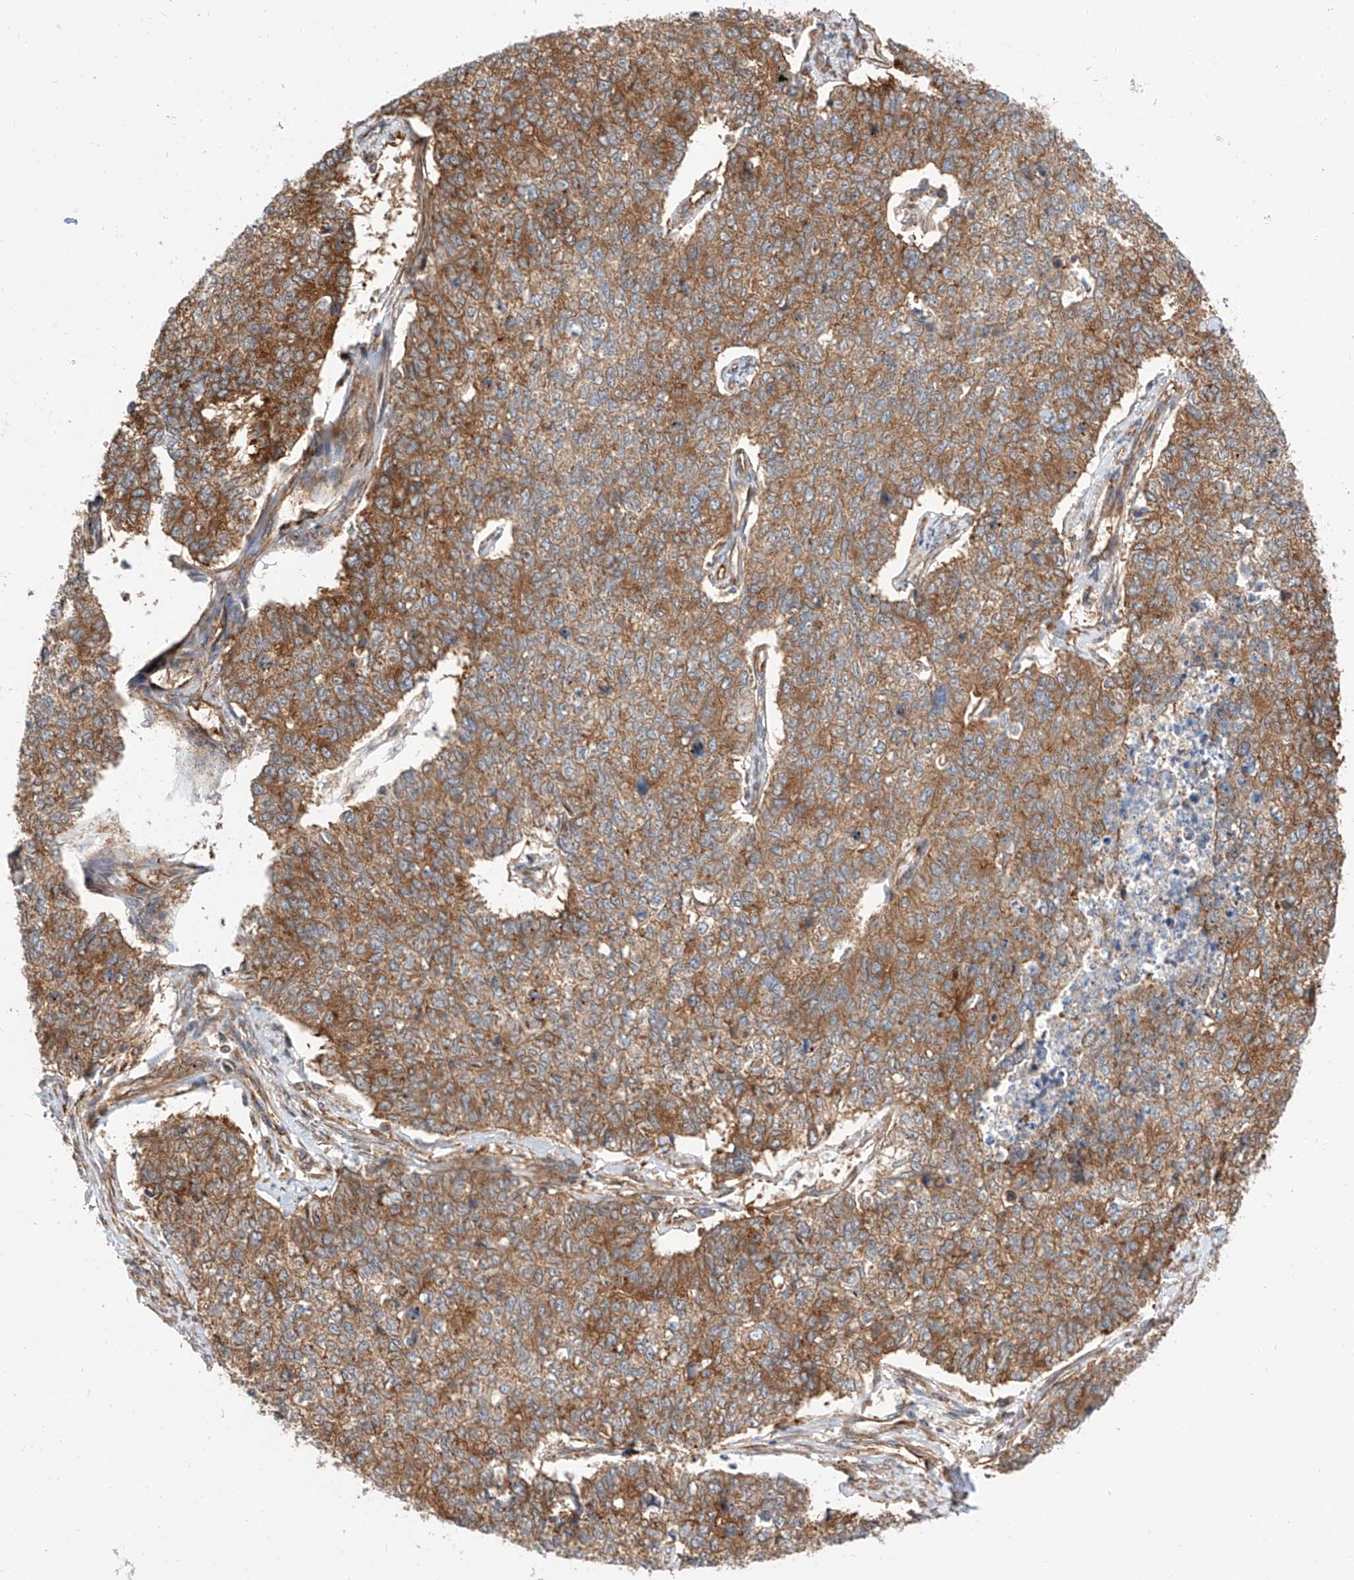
{"staining": {"intensity": "moderate", "quantity": ">75%", "location": "cytoplasmic/membranous"}, "tissue": "cervical cancer", "cell_type": "Tumor cells", "image_type": "cancer", "snomed": [{"axis": "morphology", "description": "Squamous cell carcinoma, NOS"}, {"axis": "topography", "description": "Cervix"}], "caption": "Brown immunohistochemical staining in human cervical cancer (squamous cell carcinoma) shows moderate cytoplasmic/membranous expression in approximately >75% of tumor cells.", "gene": "ISCA2", "patient": {"sex": "female", "age": 63}}